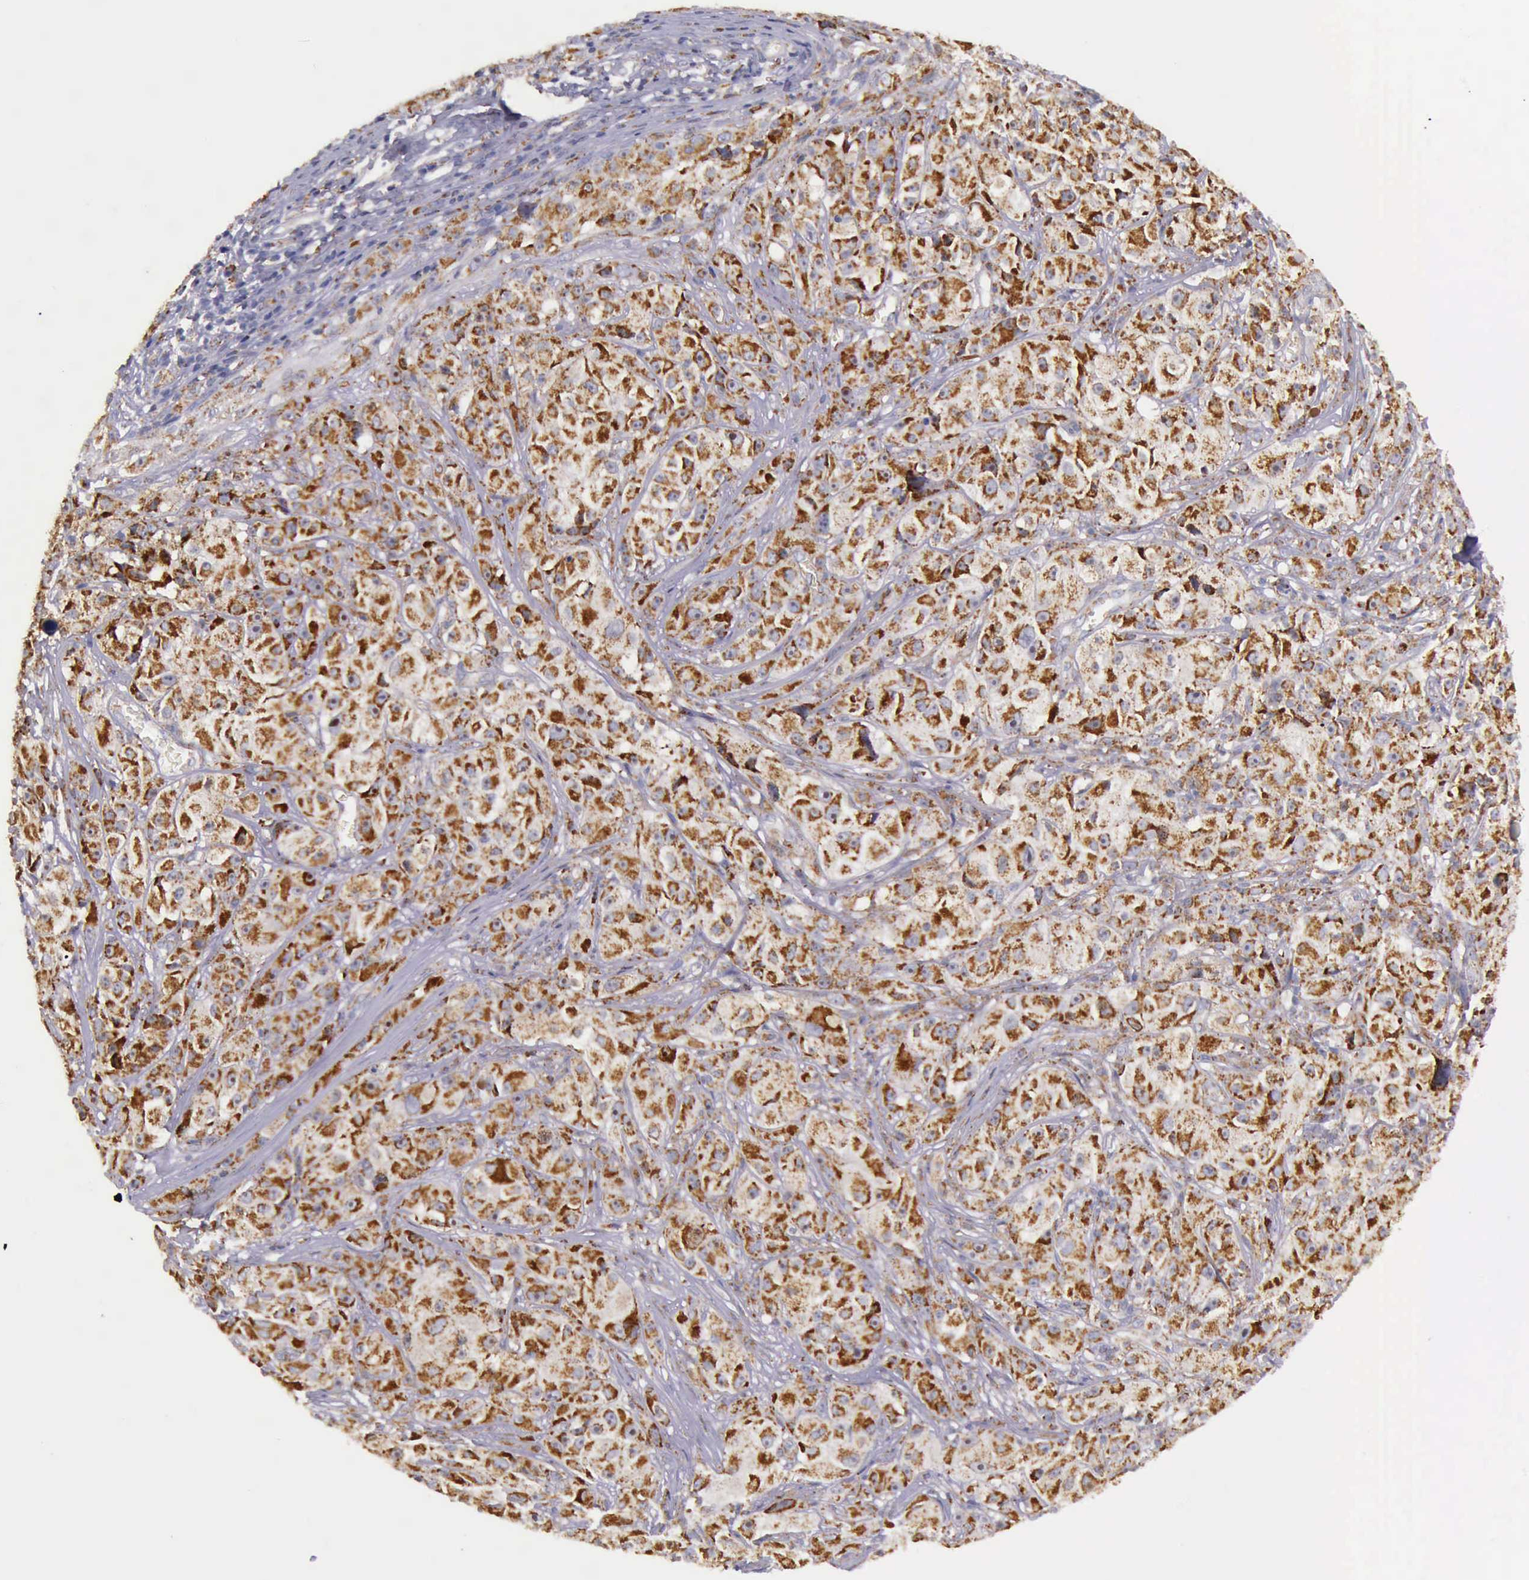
{"staining": {"intensity": "strong", "quantity": ">75%", "location": "cytoplasmic/membranous"}, "tissue": "melanoma", "cell_type": "Tumor cells", "image_type": "cancer", "snomed": [{"axis": "morphology", "description": "Malignant melanoma, NOS"}, {"axis": "topography", "description": "Skin"}], "caption": "Strong cytoplasmic/membranous protein expression is identified in approximately >75% of tumor cells in melanoma.", "gene": "TXN2", "patient": {"sex": "male", "age": 56}}